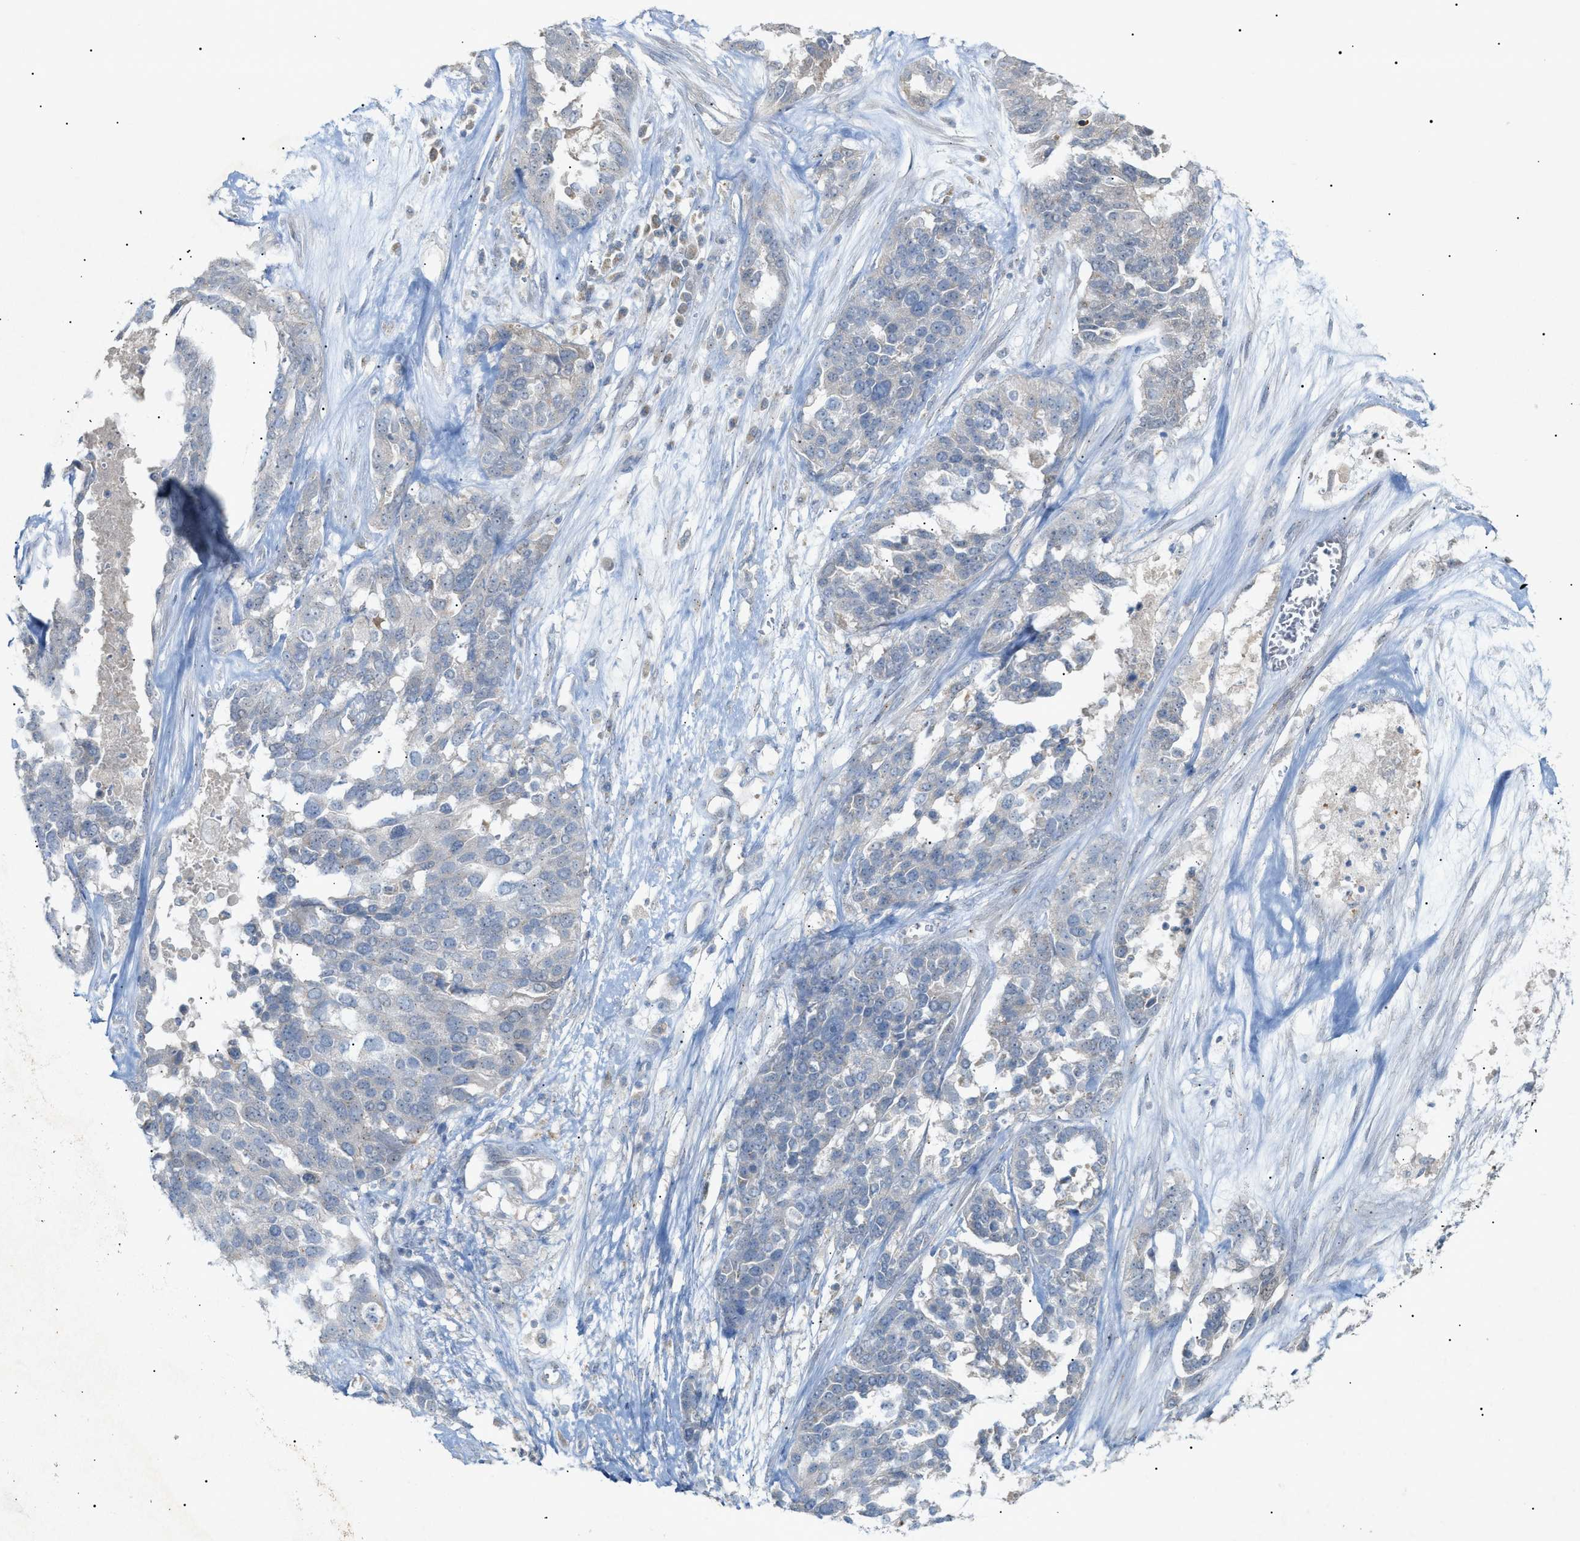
{"staining": {"intensity": "negative", "quantity": "none", "location": "none"}, "tissue": "ovarian cancer", "cell_type": "Tumor cells", "image_type": "cancer", "snomed": [{"axis": "morphology", "description": "Cystadenocarcinoma, serous, NOS"}, {"axis": "topography", "description": "Ovary"}], "caption": "IHC histopathology image of human ovarian cancer stained for a protein (brown), which reveals no positivity in tumor cells.", "gene": "SLC25A31", "patient": {"sex": "female", "age": 44}}